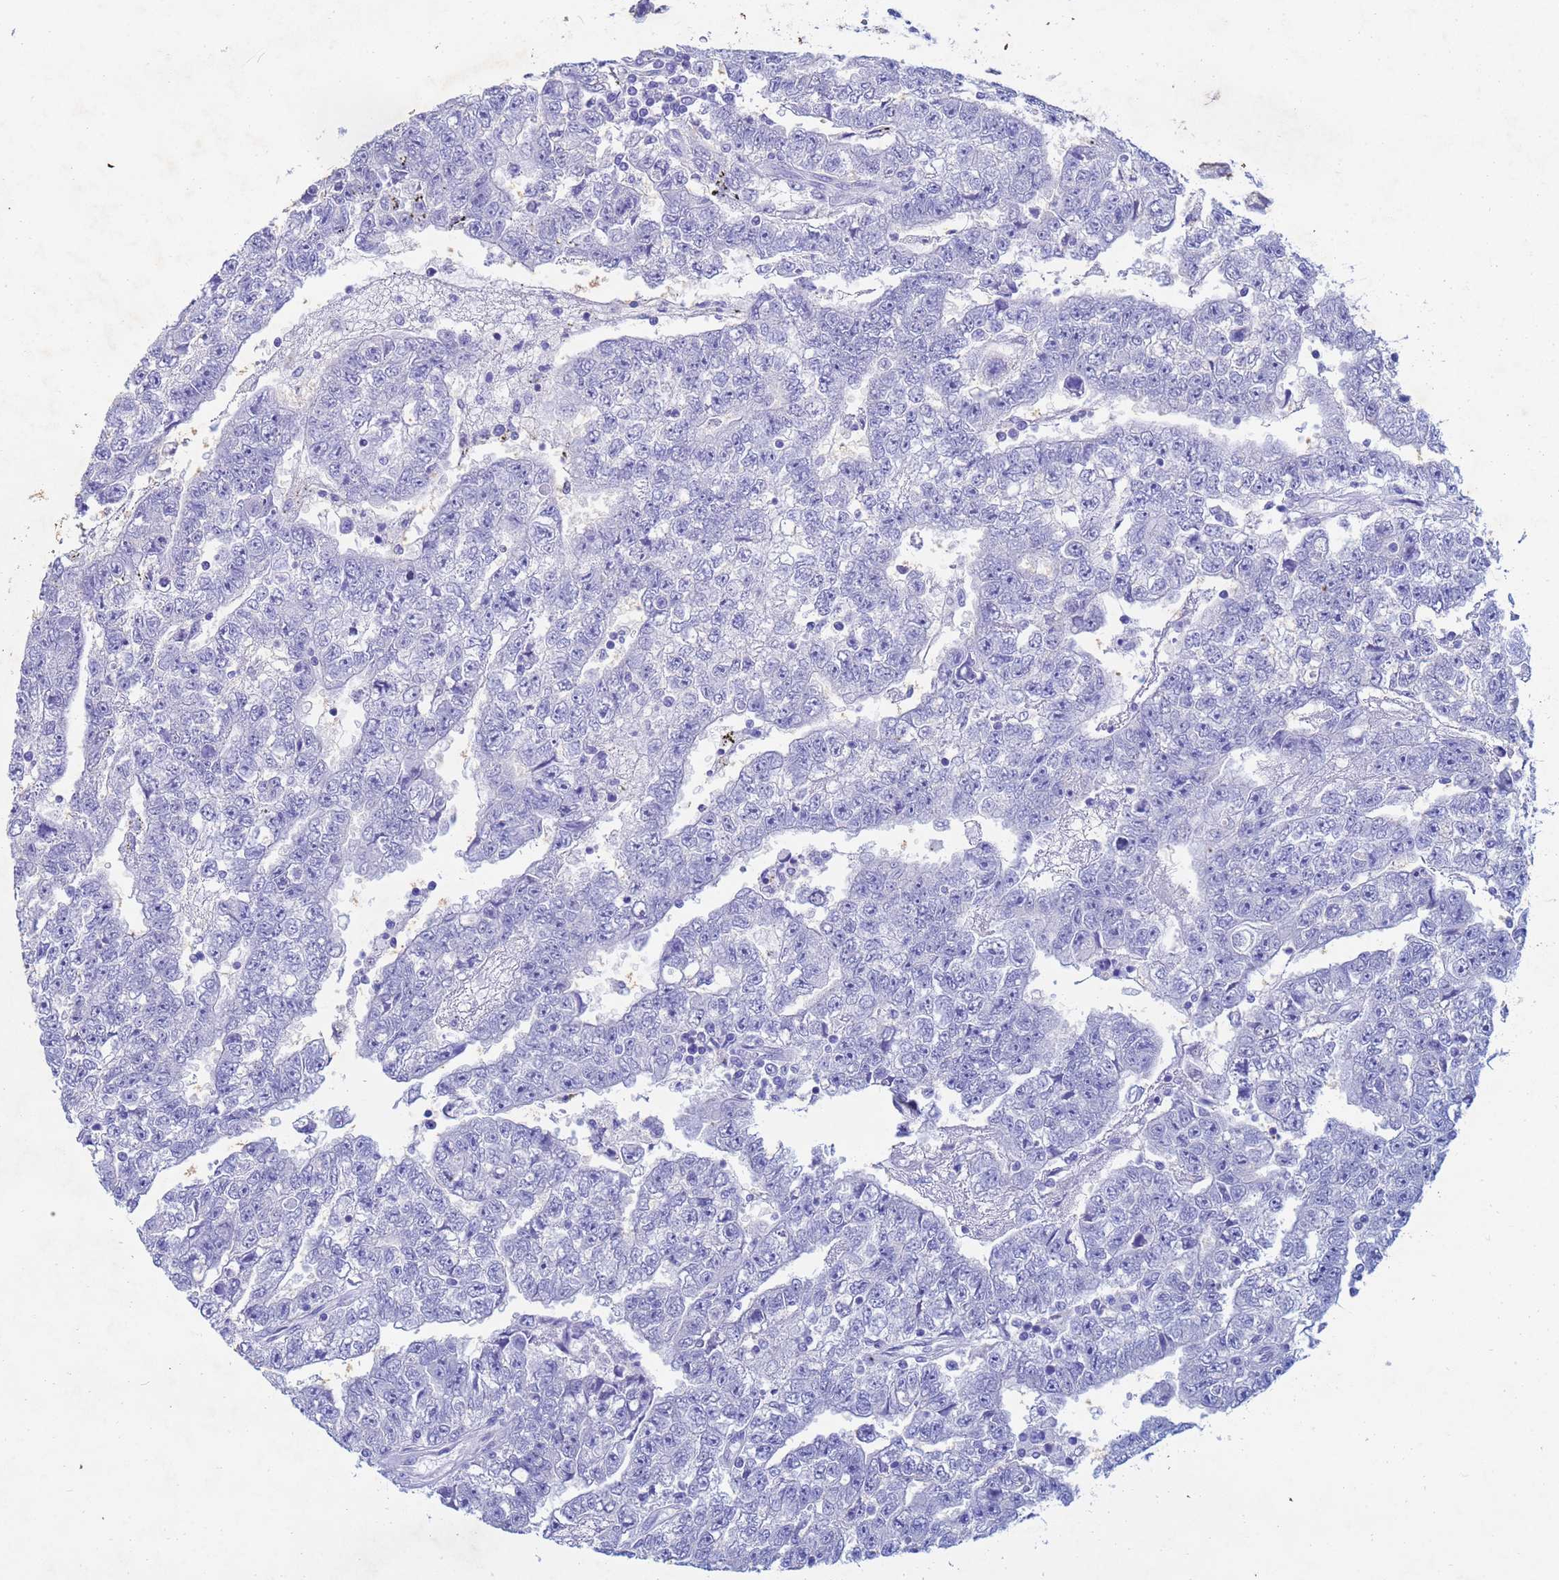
{"staining": {"intensity": "negative", "quantity": "none", "location": "none"}, "tissue": "testis cancer", "cell_type": "Tumor cells", "image_type": "cancer", "snomed": [{"axis": "morphology", "description": "Carcinoma, Embryonal, NOS"}, {"axis": "topography", "description": "Testis"}], "caption": "Immunohistochemistry of human testis embryonal carcinoma shows no staining in tumor cells. (DAB immunohistochemistry visualized using brightfield microscopy, high magnification).", "gene": "CSTB", "patient": {"sex": "male", "age": 25}}